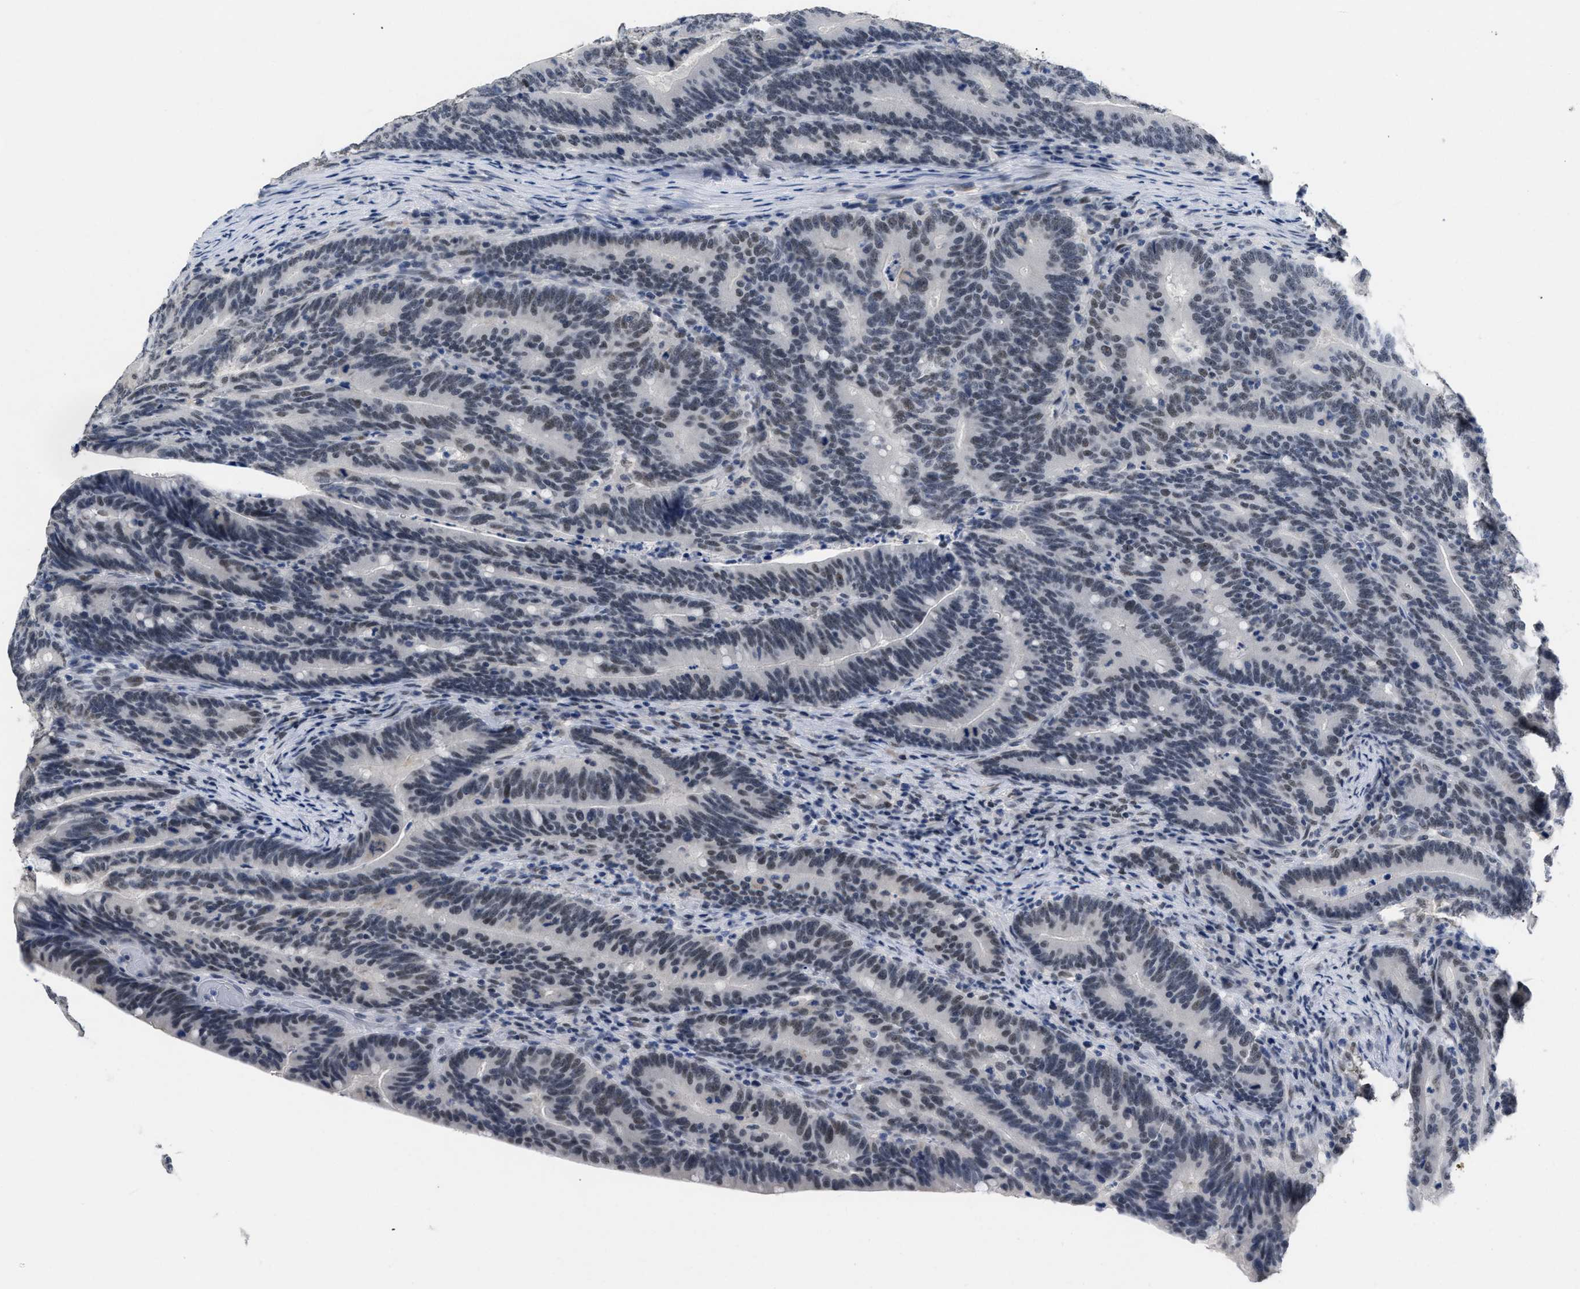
{"staining": {"intensity": "weak", "quantity": ">75%", "location": "nuclear"}, "tissue": "colorectal cancer", "cell_type": "Tumor cells", "image_type": "cancer", "snomed": [{"axis": "morphology", "description": "Adenocarcinoma, NOS"}, {"axis": "topography", "description": "Colon"}], "caption": "Immunohistochemistry (IHC) (DAB (3,3'-diaminobenzidine)) staining of human adenocarcinoma (colorectal) shows weak nuclear protein positivity in approximately >75% of tumor cells.", "gene": "GGNBP2", "patient": {"sex": "female", "age": 66}}